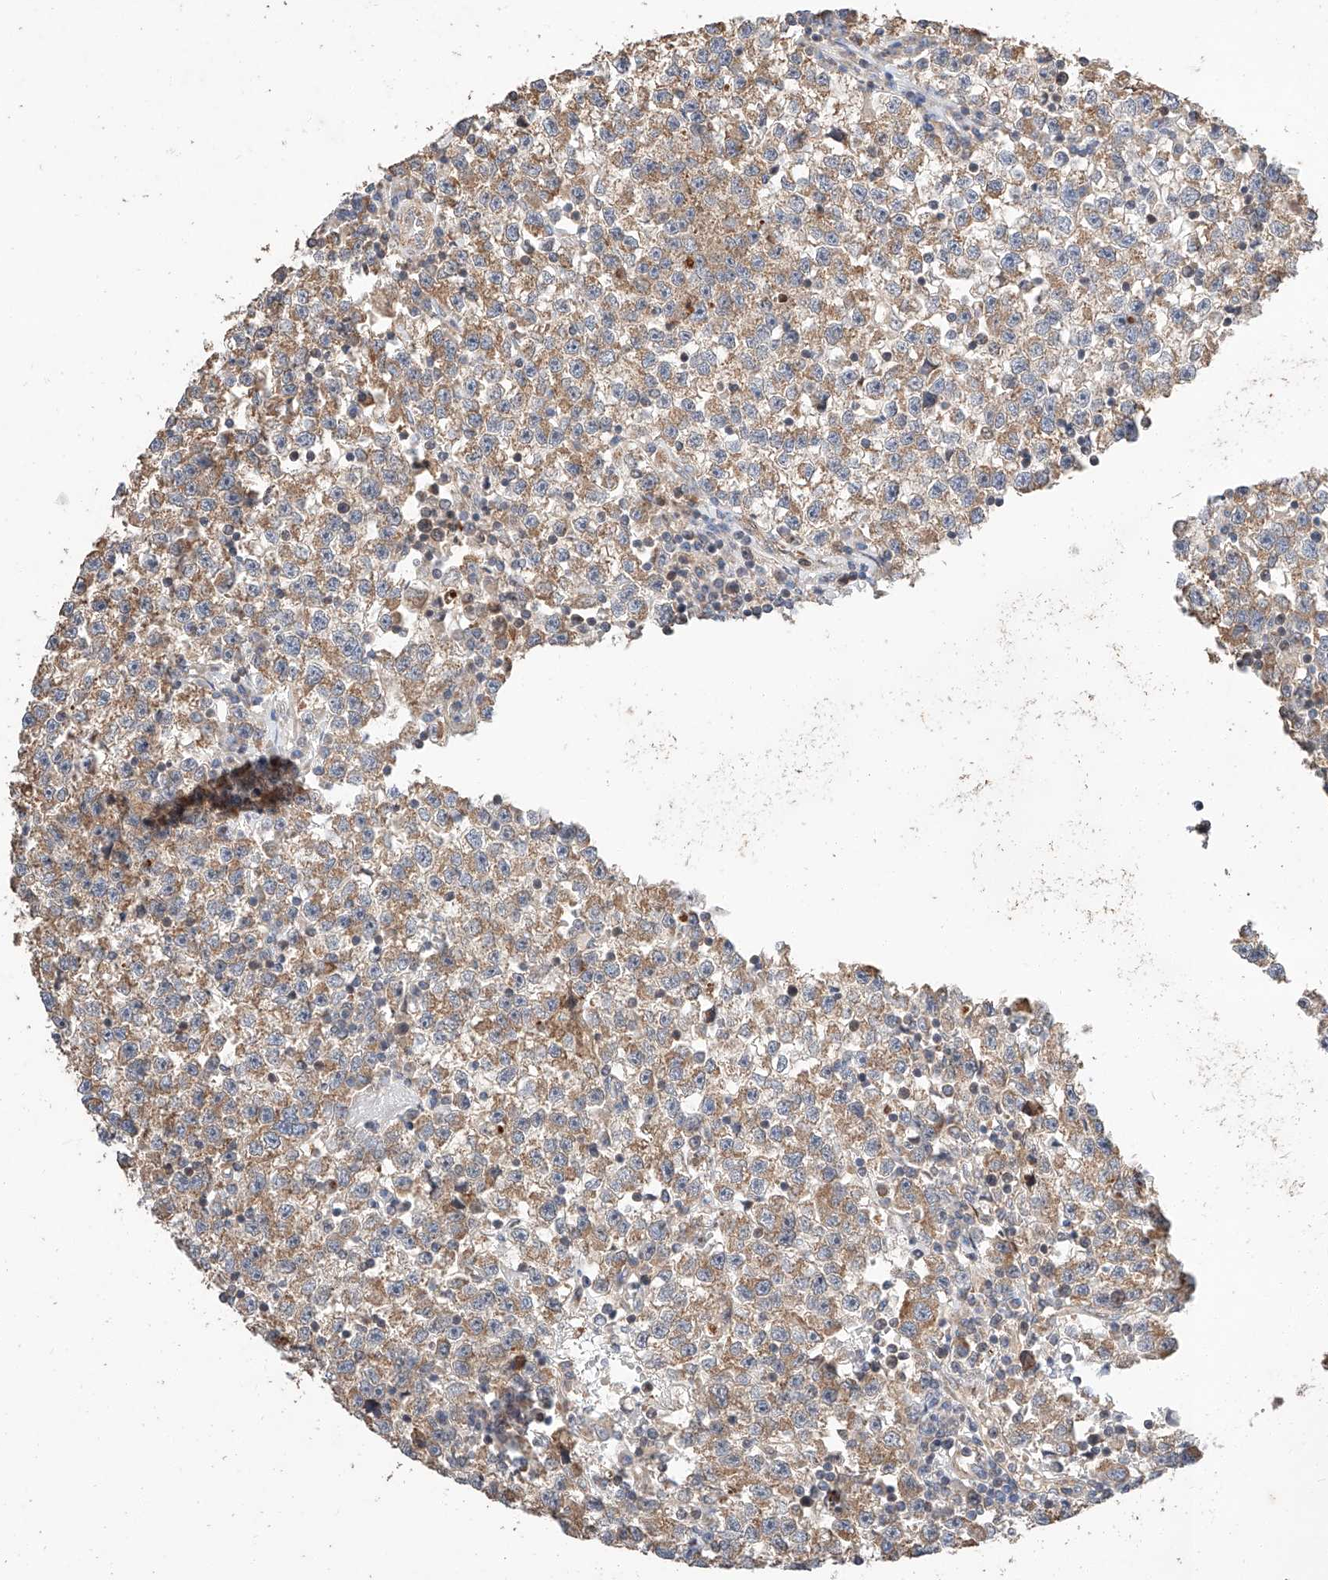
{"staining": {"intensity": "weak", "quantity": ">75%", "location": "cytoplasmic/membranous"}, "tissue": "testis cancer", "cell_type": "Tumor cells", "image_type": "cancer", "snomed": [{"axis": "morphology", "description": "Seminoma, NOS"}, {"axis": "topography", "description": "Testis"}], "caption": "A brown stain highlights weak cytoplasmic/membranous positivity of a protein in testis cancer tumor cells.", "gene": "RAB23", "patient": {"sex": "male", "age": 22}}